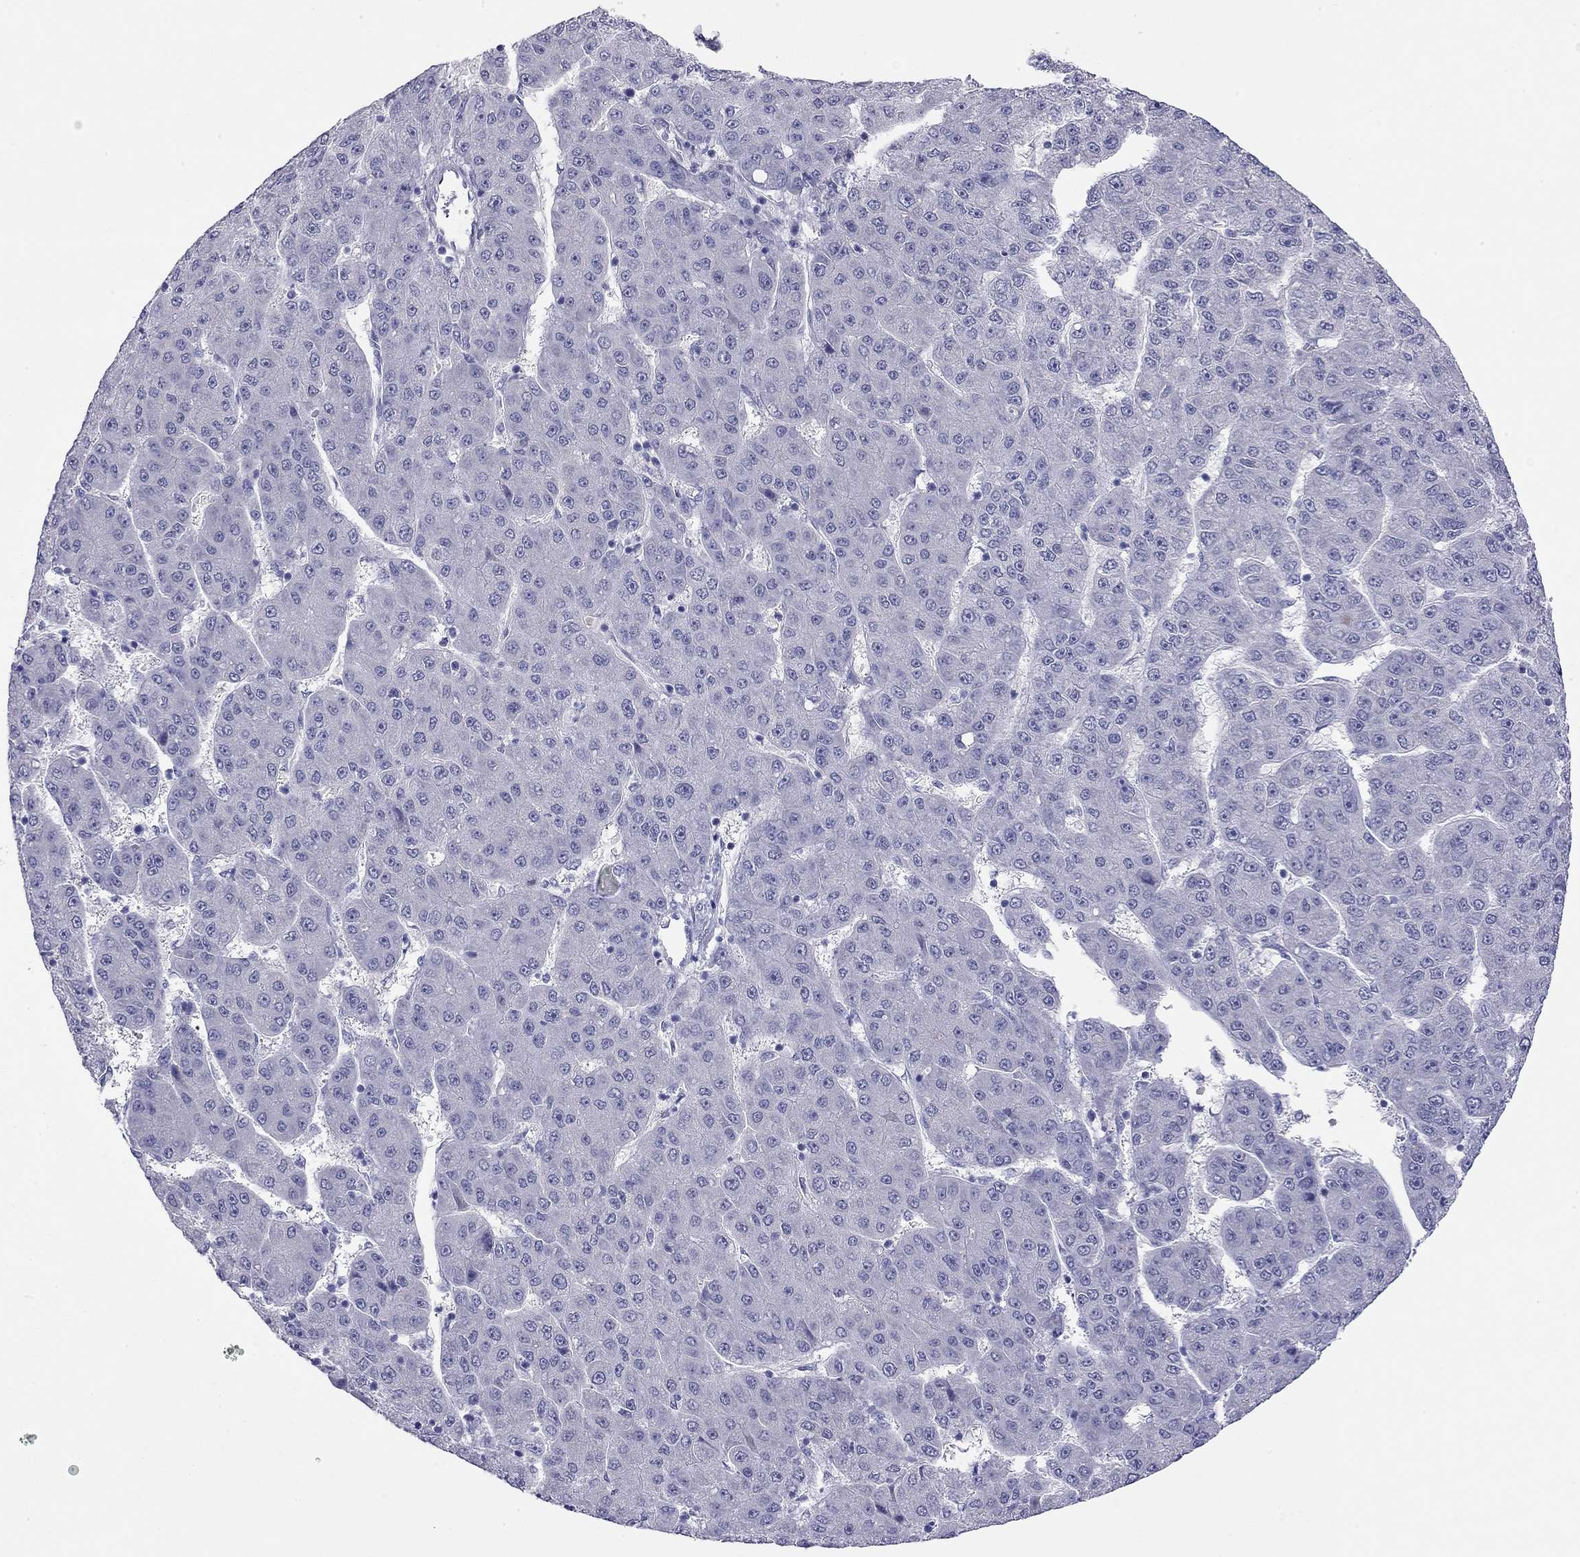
{"staining": {"intensity": "negative", "quantity": "none", "location": "none"}, "tissue": "liver cancer", "cell_type": "Tumor cells", "image_type": "cancer", "snomed": [{"axis": "morphology", "description": "Carcinoma, Hepatocellular, NOS"}, {"axis": "topography", "description": "Liver"}], "caption": "DAB immunohistochemical staining of human liver cancer demonstrates no significant expression in tumor cells. (DAB immunohistochemistry (IHC), high magnification).", "gene": "RTL1", "patient": {"sex": "male", "age": 67}}